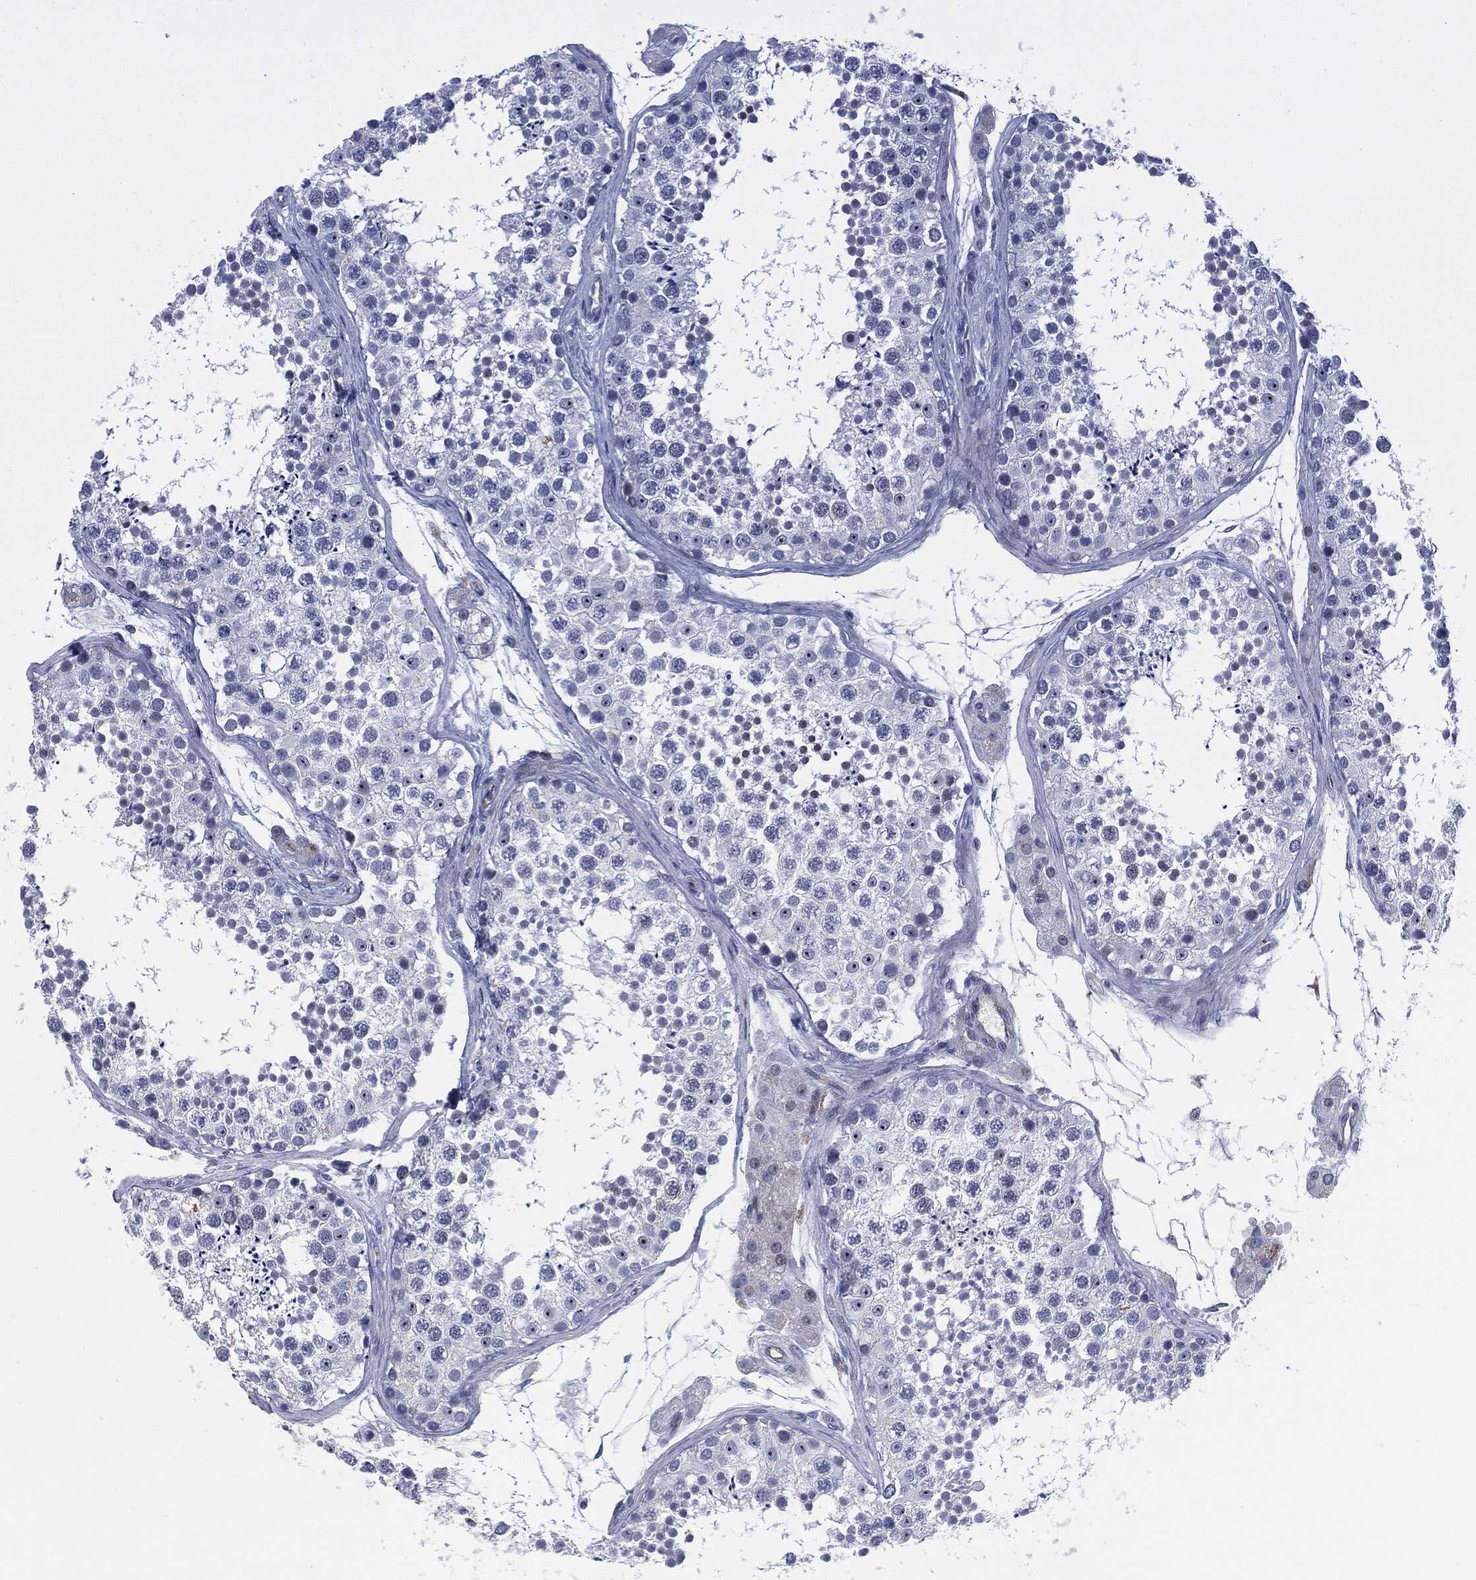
{"staining": {"intensity": "weak", "quantity": "<25%", "location": "nuclear"}, "tissue": "testis", "cell_type": "Cells in seminiferous ducts", "image_type": "normal", "snomed": [{"axis": "morphology", "description": "Normal tissue, NOS"}, {"axis": "topography", "description": "Testis"}], "caption": "Photomicrograph shows no significant protein expression in cells in seminiferous ducts of normal testis. (IHC, brightfield microscopy, high magnification).", "gene": "MPO", "patient": {"sex": "male", "age": 41}}